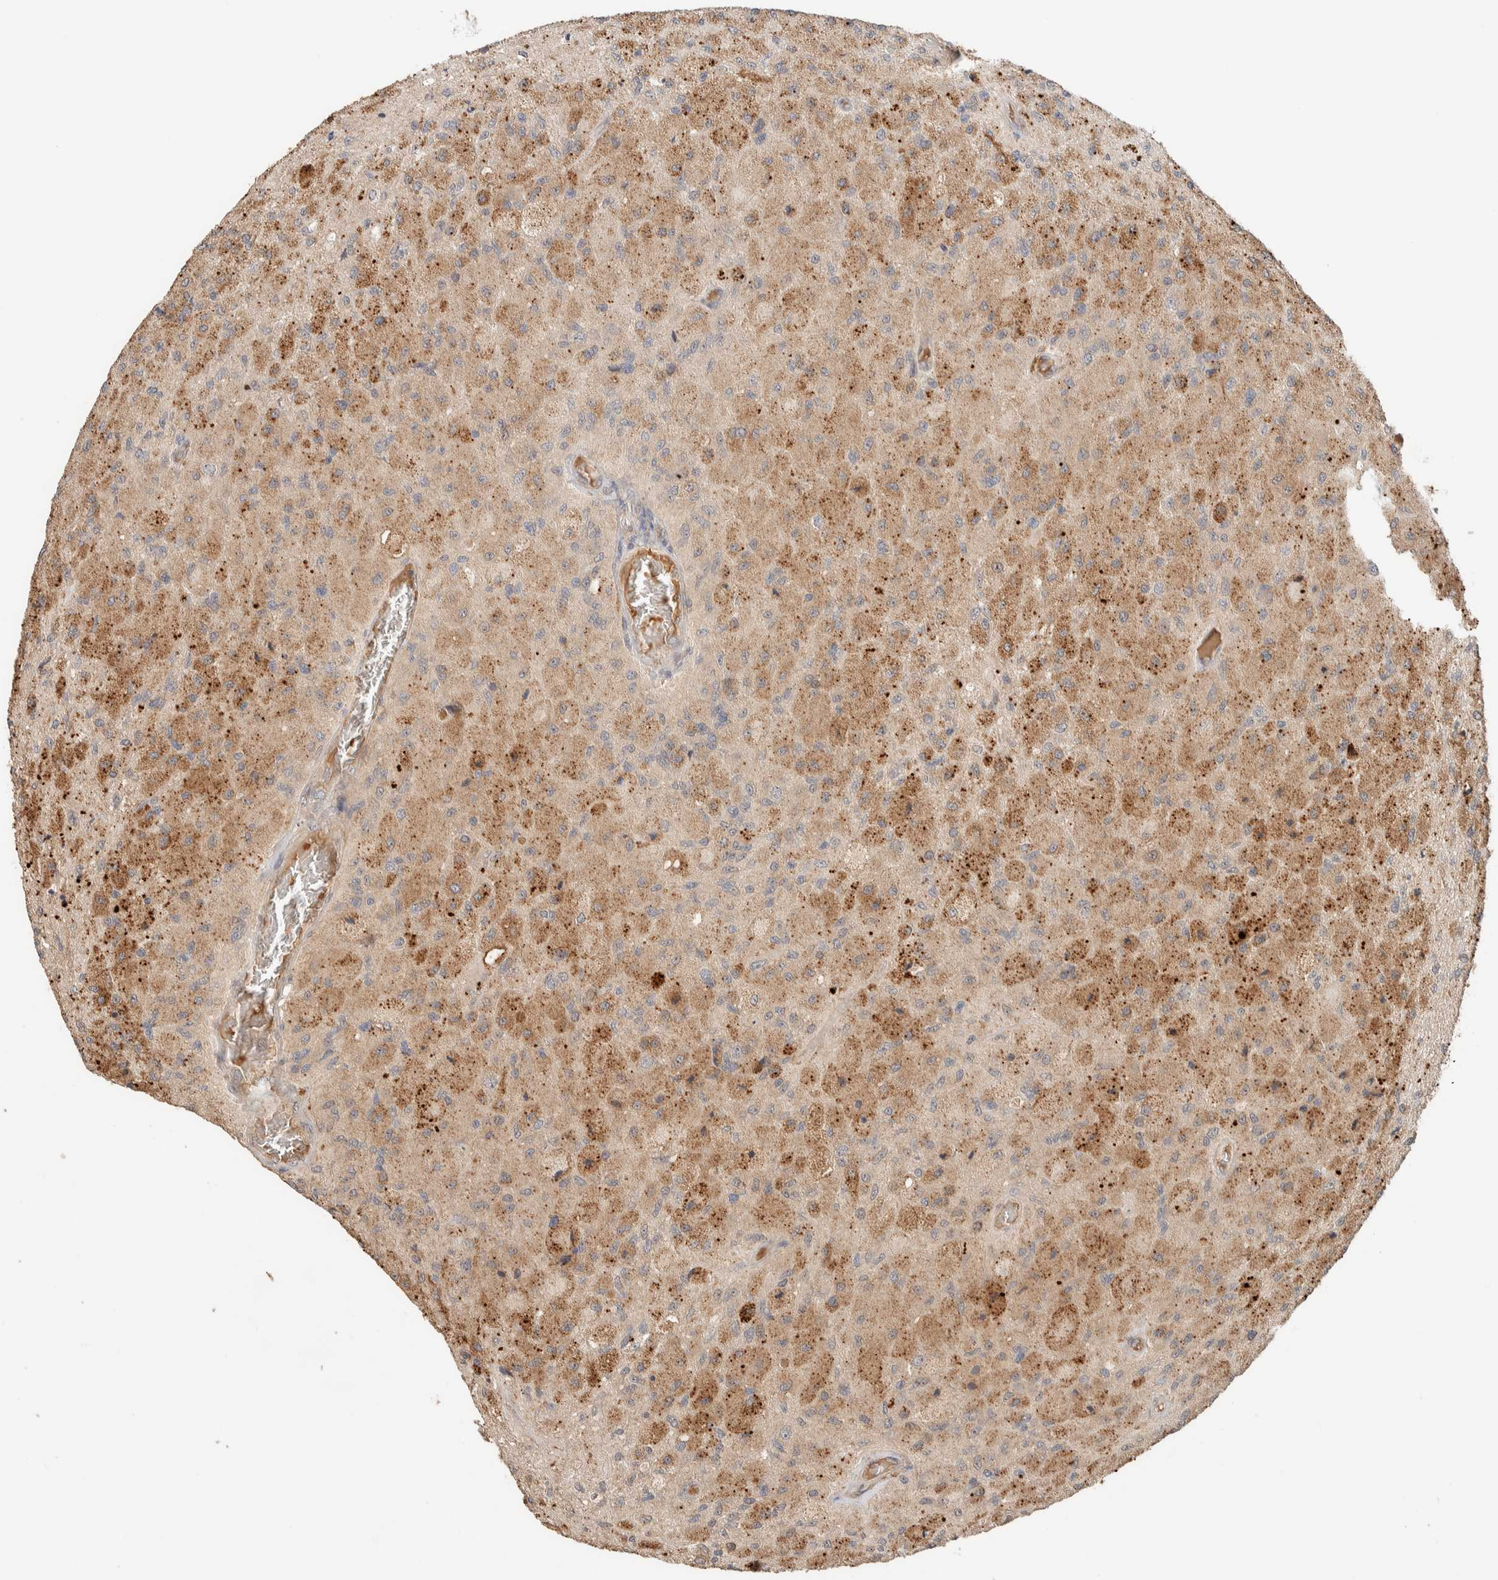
{"staining": {"intensity": "moderate", "quantity": ">75%", "location": "cytoplasmic/membranous"}, "tissue": "glioma", "cell_type": "Tumor cells", "image_type": "cancer", "snomed": [{"axis": "morphology", "description": "Normal tissue, NOS"}, {"axis": "morphology", "description": "Glioma, malignant, High grade"}, {"axis": "topography", "description": "Cerebral cortex"}], "caption": "Immunohistochemical staining of human glioma reveals moderate cytoplasmic/membranous protein expression in approximately >75% of tumor cells.", "gene": "ZBTB2", "patient": {"sex": "male", "age": 77}}